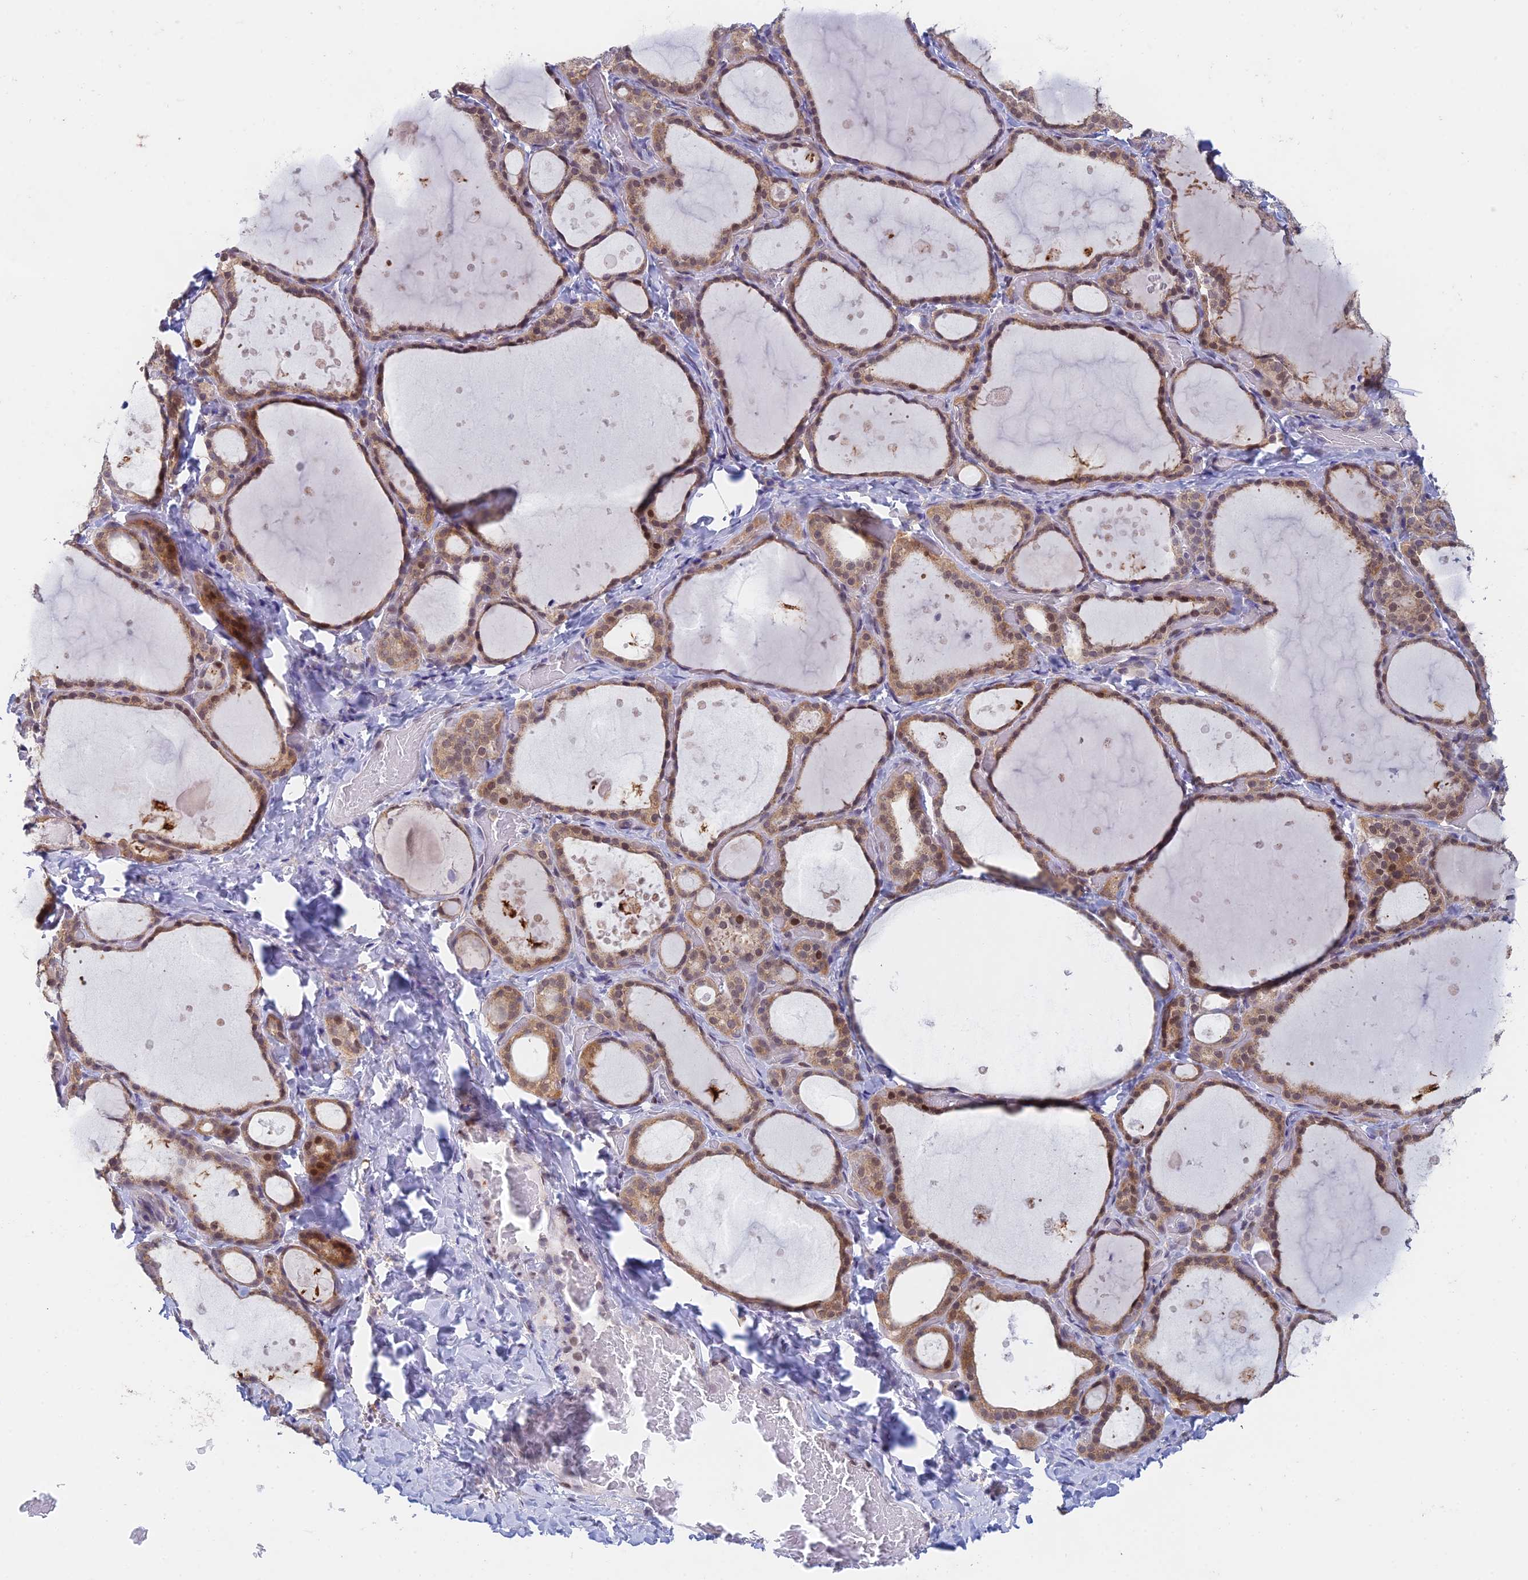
{"staining": {"intensity": "moderate", "quantity": ">75%", "location": "cytoplasmic/membranous,nuclear"}, "tissue": "thyroid gland", "cell_type": "Glandular cells", "image_type": "normal", "snomed": [{"axis": "morphology", "description": "Normal tissue, NOS"}, {"axis": "topography", "description": "Thyroid gland"}], "caption": "Protein expression by immunohistochemistry exhibits moderate cytoplasmic/membranous,nuclear staining in about >75% of glandular cells in benign thyroid gland. Immunohistochemistry (ihc) stains the protein in brown and the nuclei are stained blue.", "gene": "MRPL17", "patient": {"sex": "female", "age": 44}}